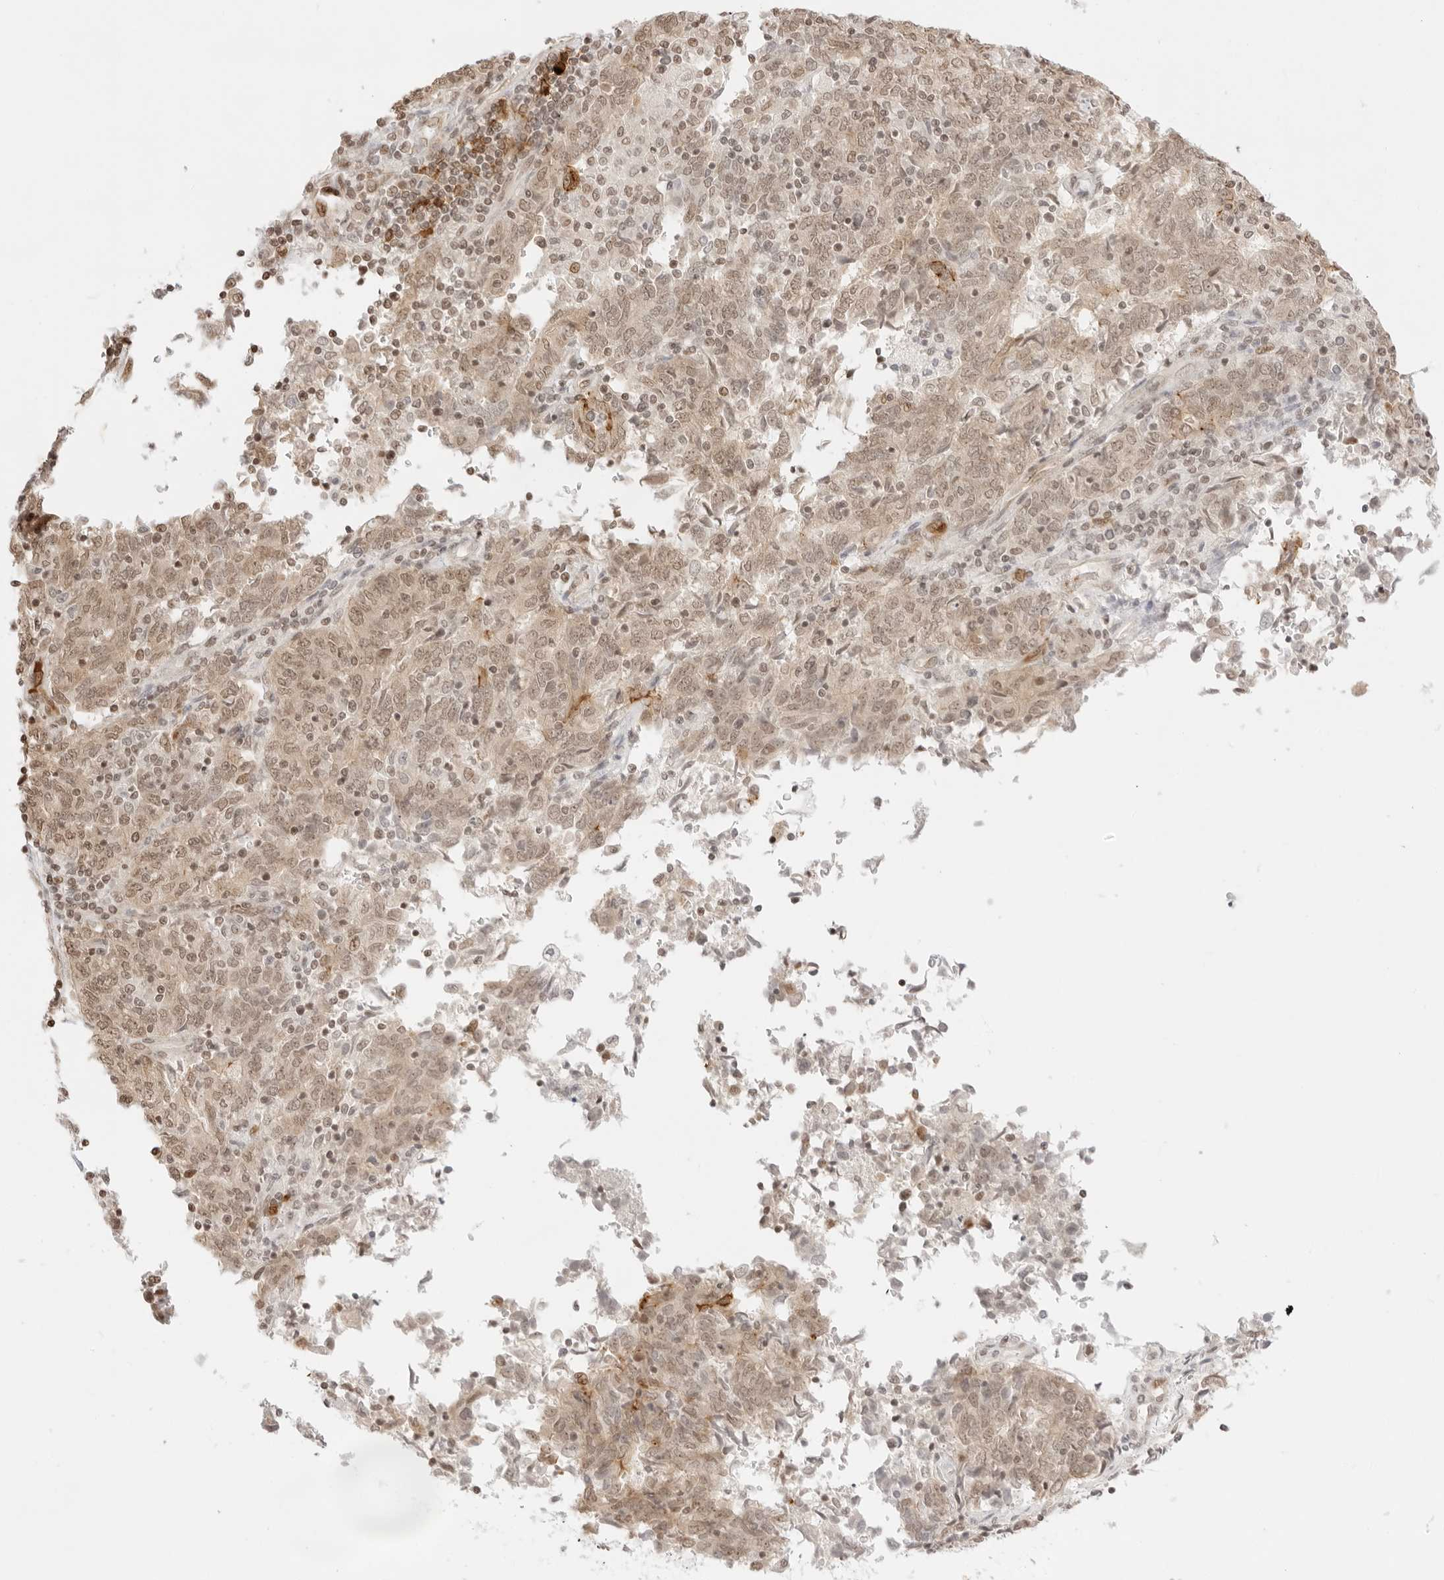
{"staining": {"intensity": "weak", "quantity": ">75%", "location": "cytoplasmic/membranous,nuclear"}, "tissue": "endometrial cancer", "cell_type": "Tumor cells", "image_type": "cancer", "snomed": [{"axis": "morphology", "description": "Adenocarcinoma, NOS"}, {"axis": "topography", "description": "Endometrium"}], "caption": "IHC (DAB (3,3'-diaminobenzidine)) staining of endometrial adenocarcinoma displays weak cytoplasmic/membranous and nuclear protein positivity in approximately >75% of tumor cells.", "gene": "GNAS", "patient": {"sex": "female", "age": 80}}